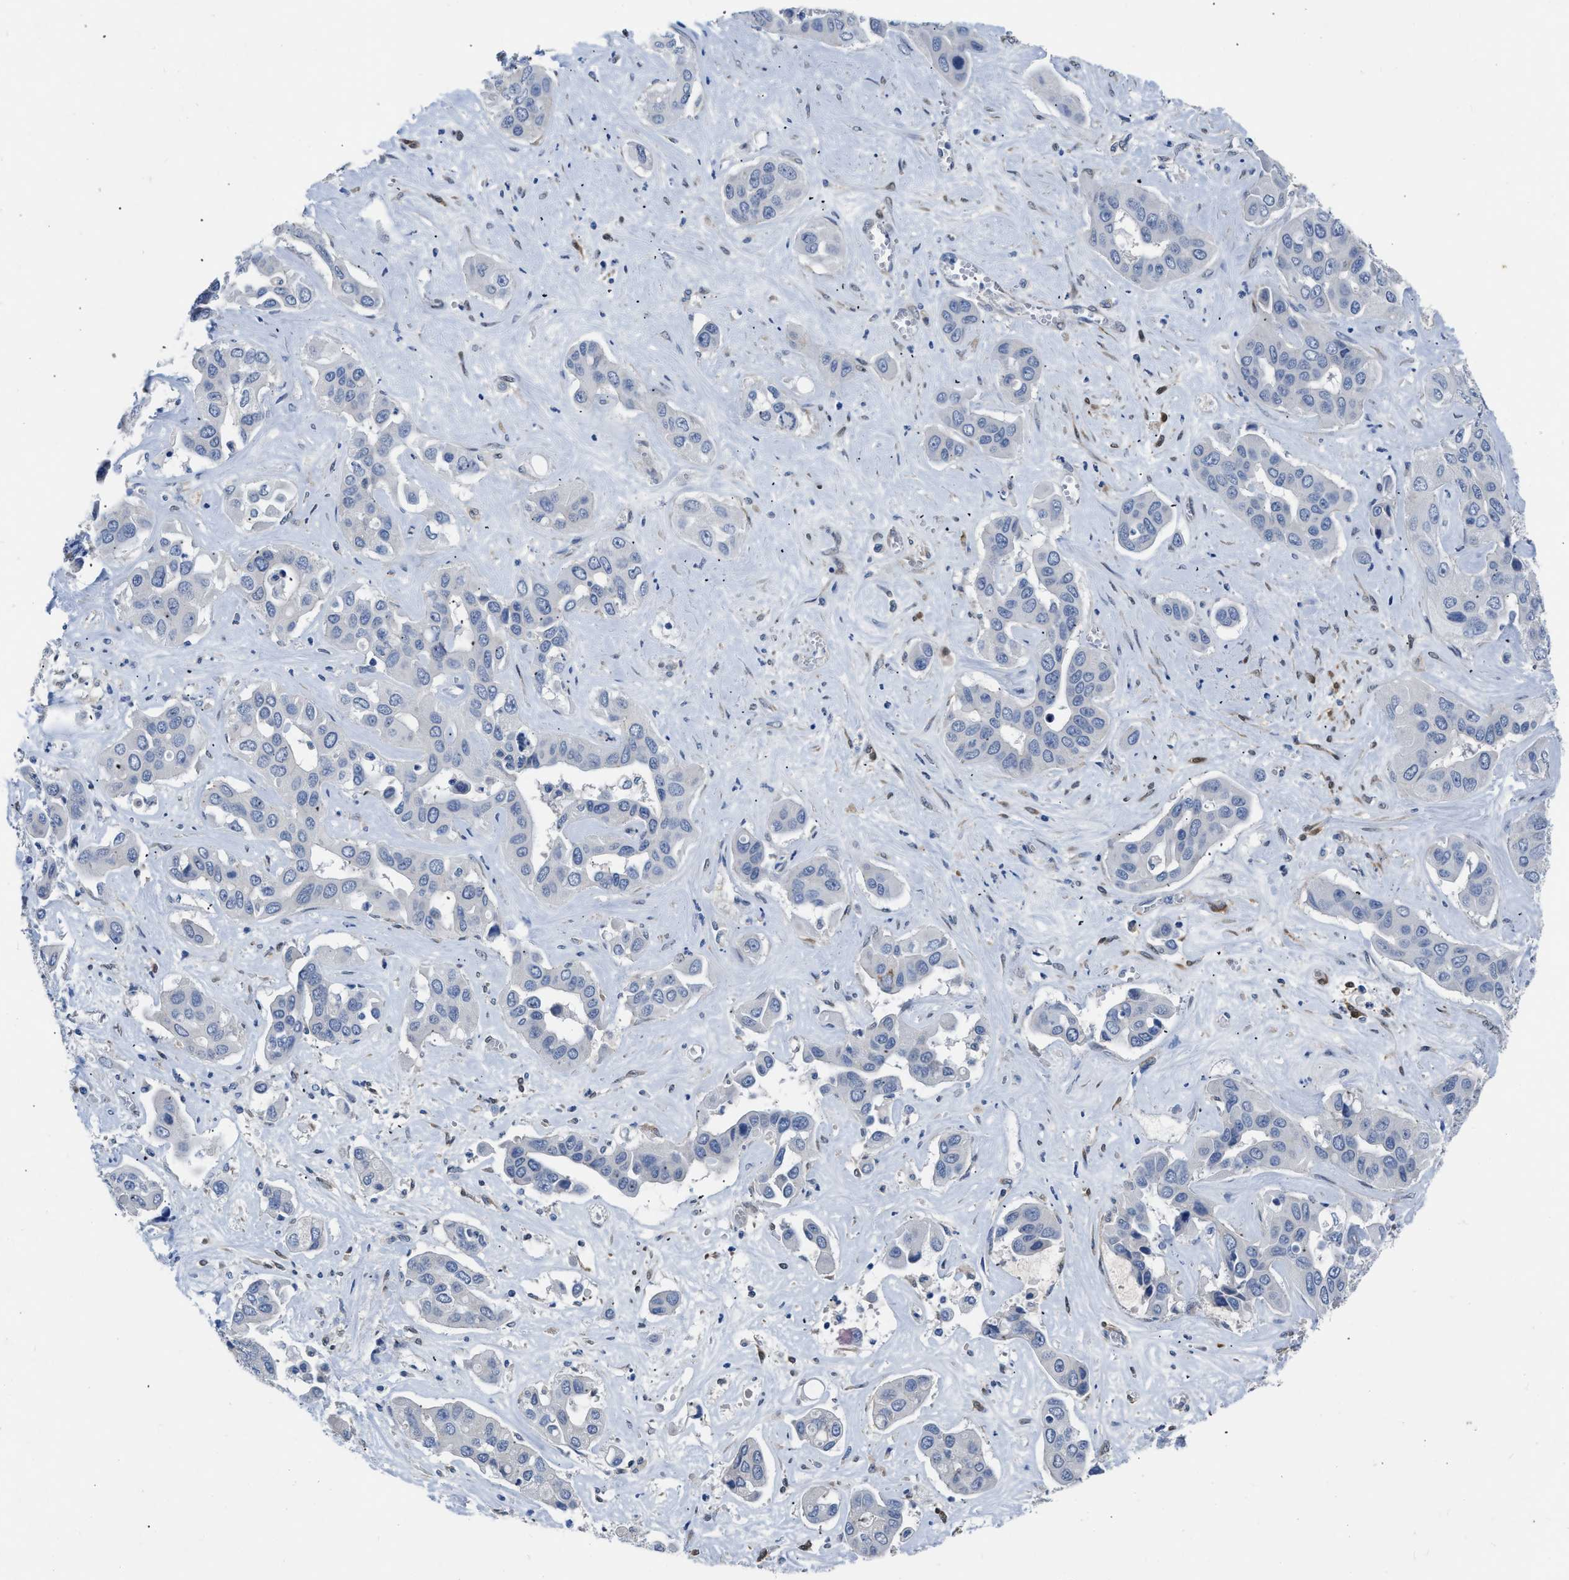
{"staining": {"intensity": "negative", "quantity": "none", "location": "none"}, "tissue": "liver cancer", "cell_type": "Tumor cells", "image_type": "cancer", "snomed": [{"axis": "morphology", "description": "Cholangiocarcinoma"}, {"axis": "topography", "description": "Liver"}], "caption": "Tumor cells are negative for brown protein staining in cholangiocarcinoma (liver).", "gene": "RBP1", "patient": {"sex": "female", "age": 52}}